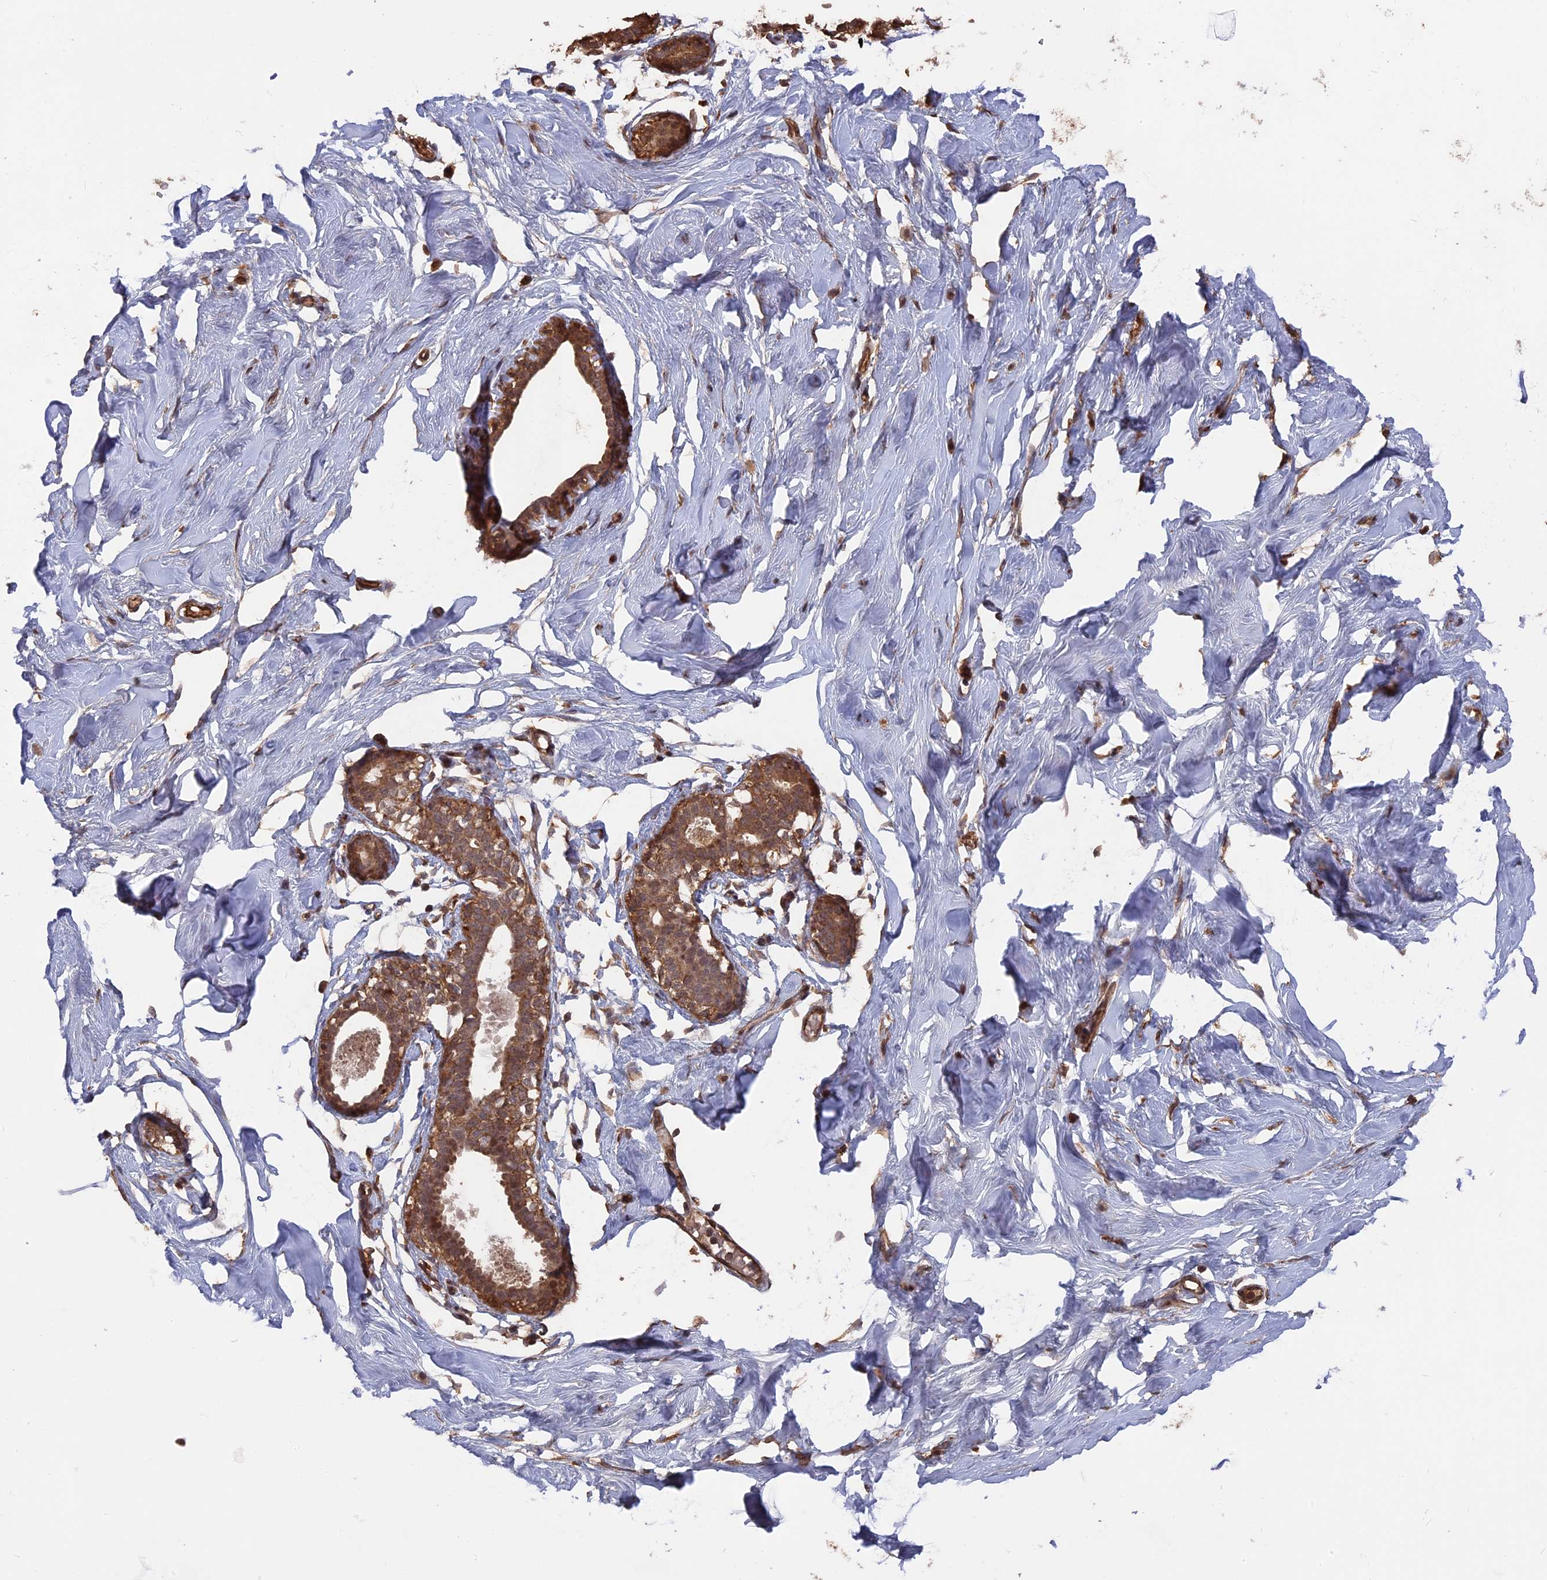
{"staining": {"intensity": "moderate", "quantity": "<25%", "location": "cytoplasmic/membranous"}, "tissue": "breast", "cell_type": "Adipocytes", "image_type": "normal", "snomed": [{"axis": "morphology", "description": "Normal tissue, NOS"}, {"axis": "morphology", "description": "Adenoma, NOS"}, {"axis": "topography", "description": "Breast"}], "caption": "Immunohistochemistry of unremarkable human breast displays low levels of moderate cytoplasmic/membranous expression in approximately <25% of adipocytes.", "gene": "TELO2", "patient": {"sex": "female", "age": 23}}